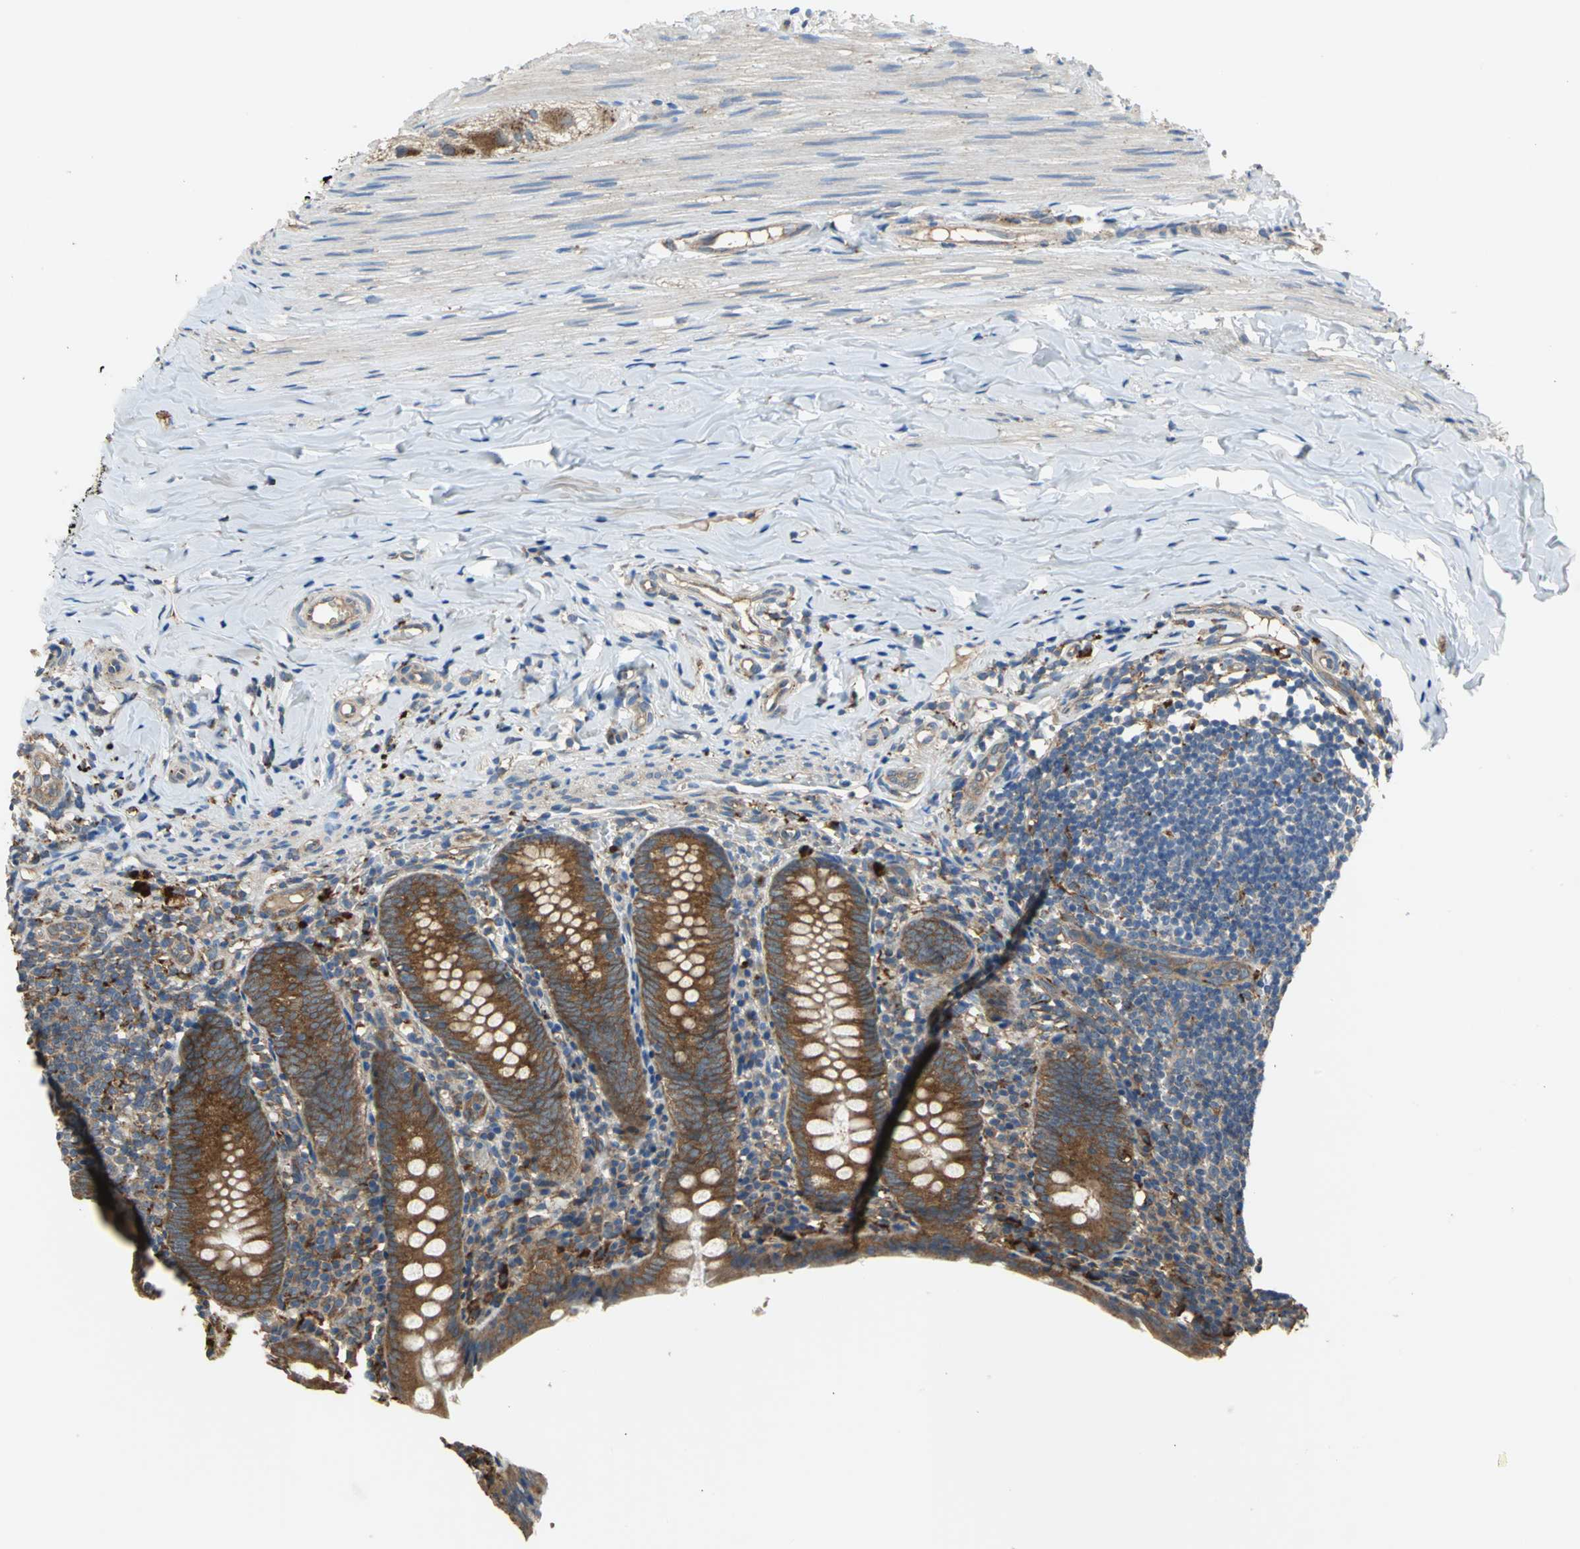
{"staining": {"intensity": "strong", "quantity": ">75%", "location": "cytoplasmic/membranous"}, "tissue": "appendix", "cell_type": "Glandular cells", "image_type": "normal", "snomed": [{"axis": "morphology", "description": "Normal tissue, NOS"}, {"axis": "topography", "description": "Appendix"}], "caption": "Protein analysis of unremarkable appendix demonstrates strong cytoplasmic/membranous staining in about >75% of glandular cells. (DAB (3,3'-diaminobenzidine) IHC, brown staining for protein, blue staining for nuclei).", "gene": "DIAPH2", "patient": {"sex": "female", "age": 10}}